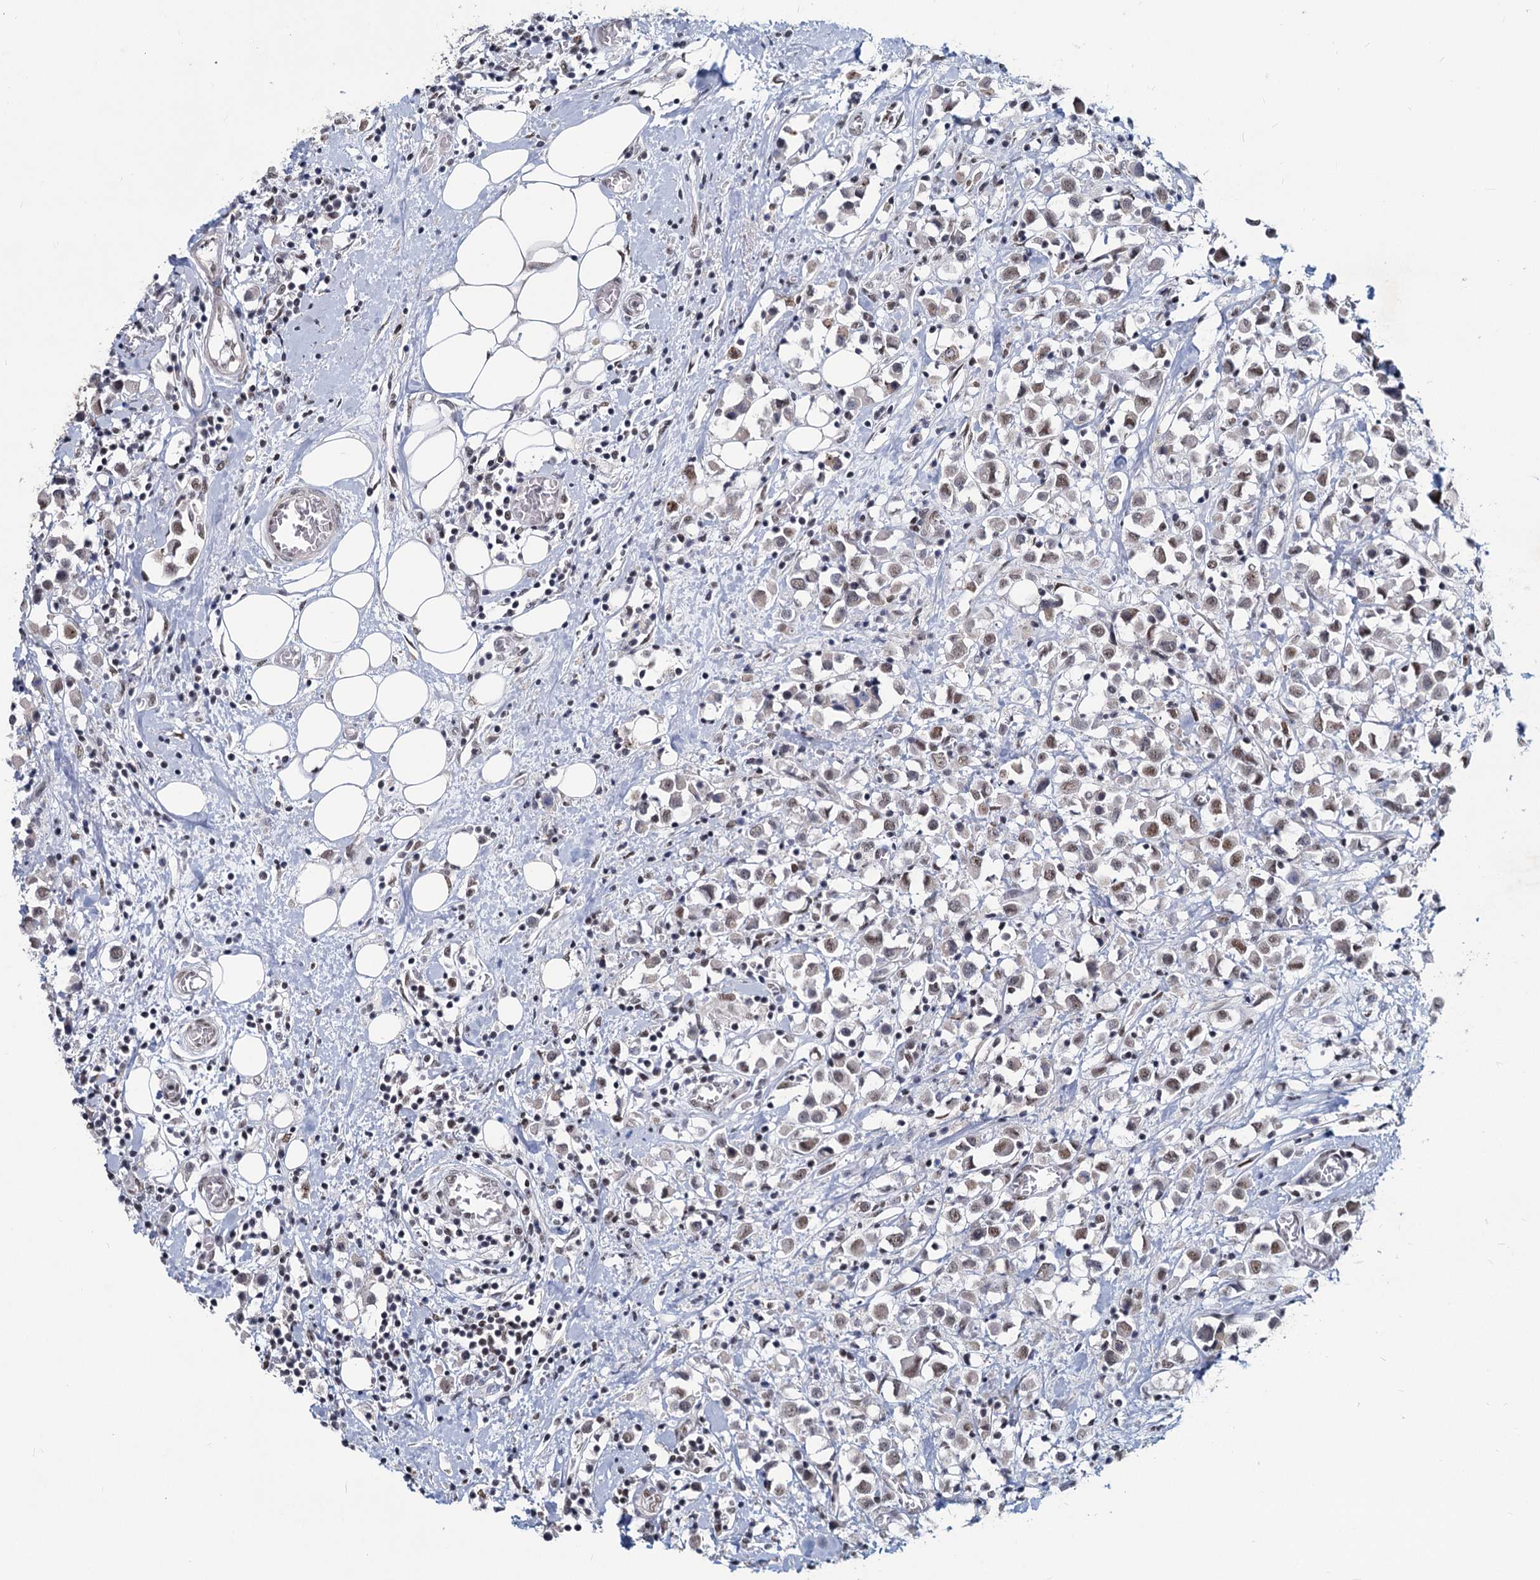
{"staining": {"intensity": "weak", "quantity": ">75%", "location": "nuclear"}, "tissue": "breast cancer", "cell_type": "Tumor cells", "image_type": "cancer", "snomed": [{"axis": "morphology", "description": "Duct carcinoma"}, {"axis": "topography", "description": "Breast"}], "caption": "Human breast cancer (invasive ductal carcinoma) stained for a protein (brown) displays weak nuclear positive positivity in about >75% of tumor cells.", "gene": "METTL14", "patient": {"sex": "female", "age": 61}}